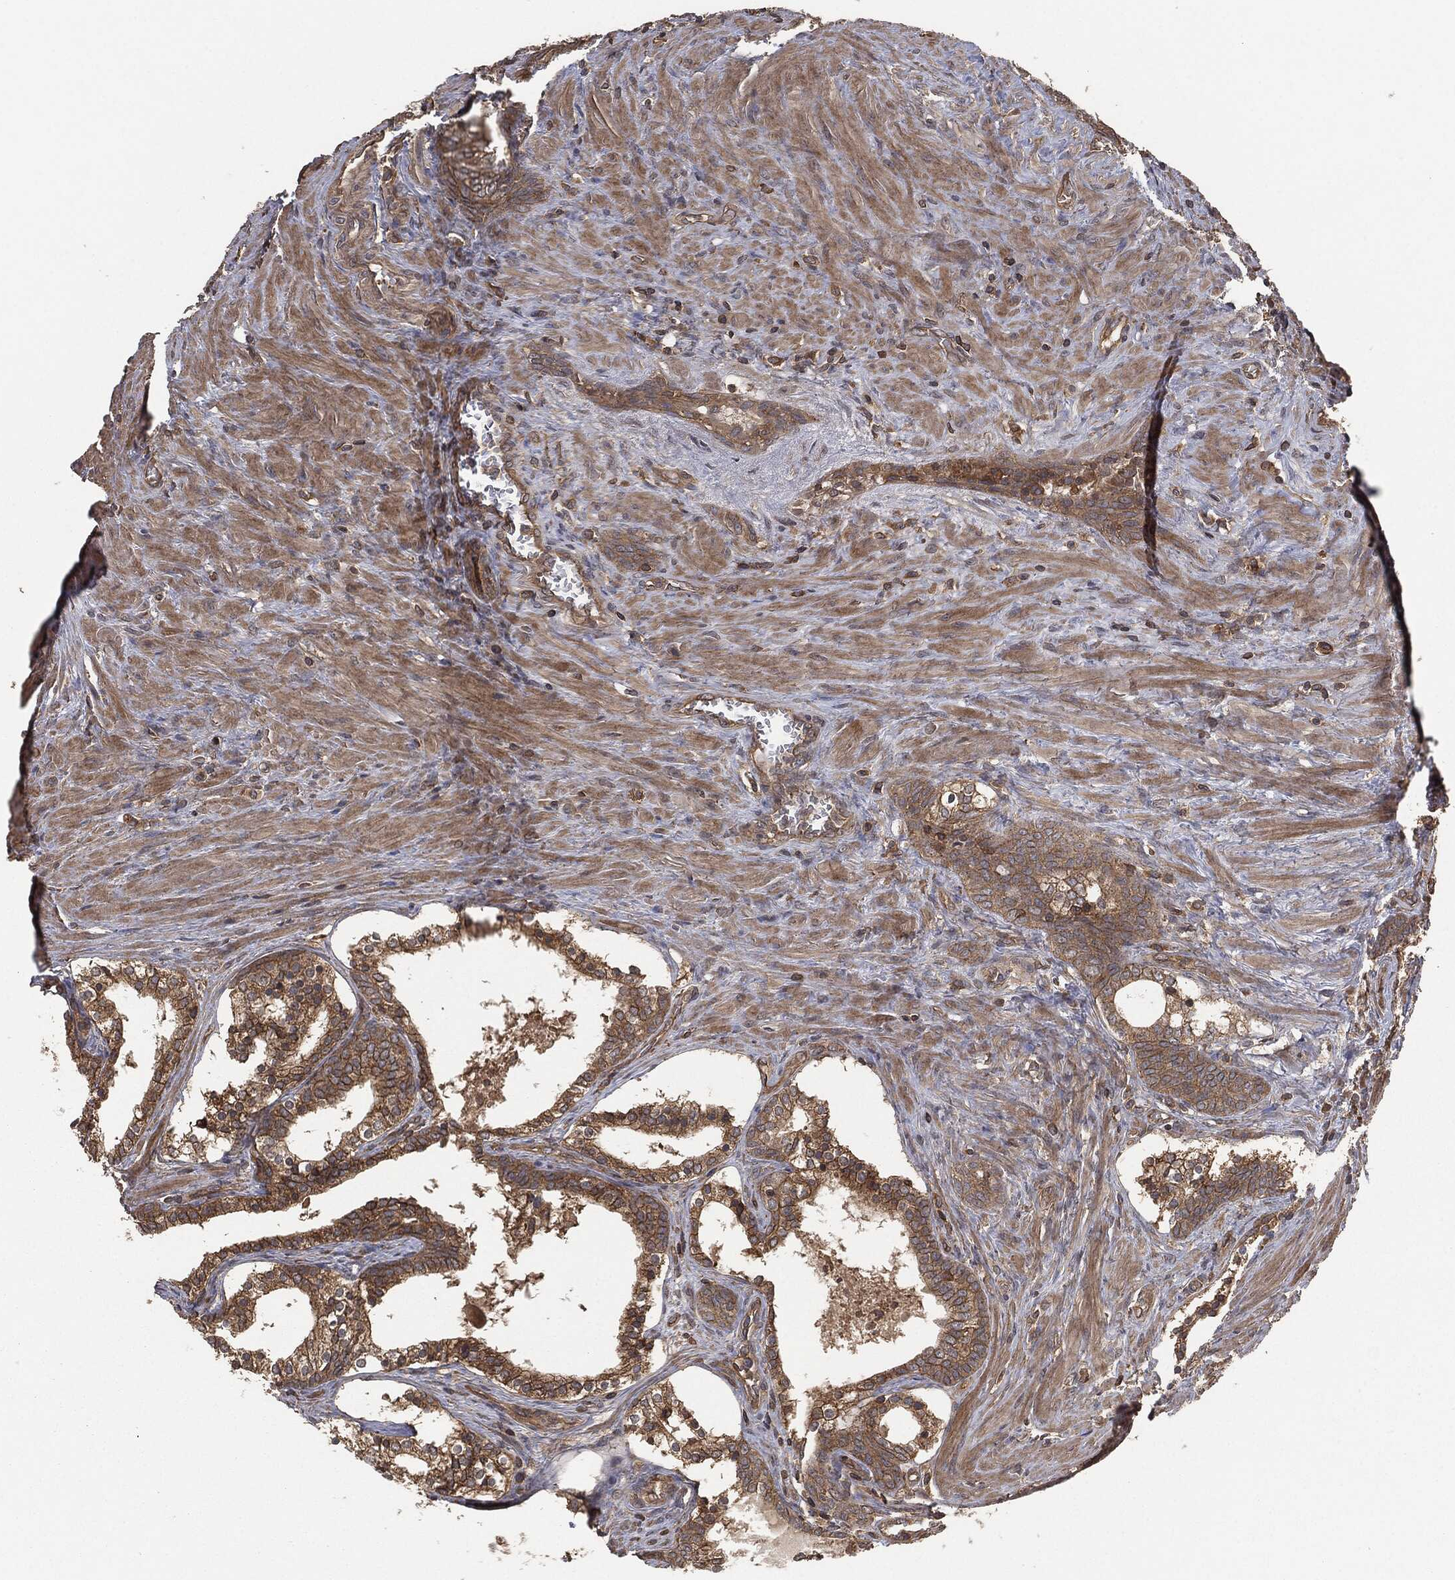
{"staining": {"intensity": "moderate", "quantity": ">75%", "location": "cytoplasmic/membranous"}, "tissue": "prostate cancer", "cell_type": "Tumor cells", "image_type": "cancer", "snomed": [{"axis": "morphology", "description": "Adenocarcinoma, NOS"}, {"axis": "morphology", "description": "Adenocarcinoma, High grade"}, {"axis": "topography", "description": "Prostate"}], "caption": "Adenocarcinoma (prostate) was stained to show a protein in brown. There is medium levels of moderate cytoplasmic/membranous positivity in about >75% of tumor cells.", "gene": "ERBIN", "patient": {"sex": "male", "age": 61}}